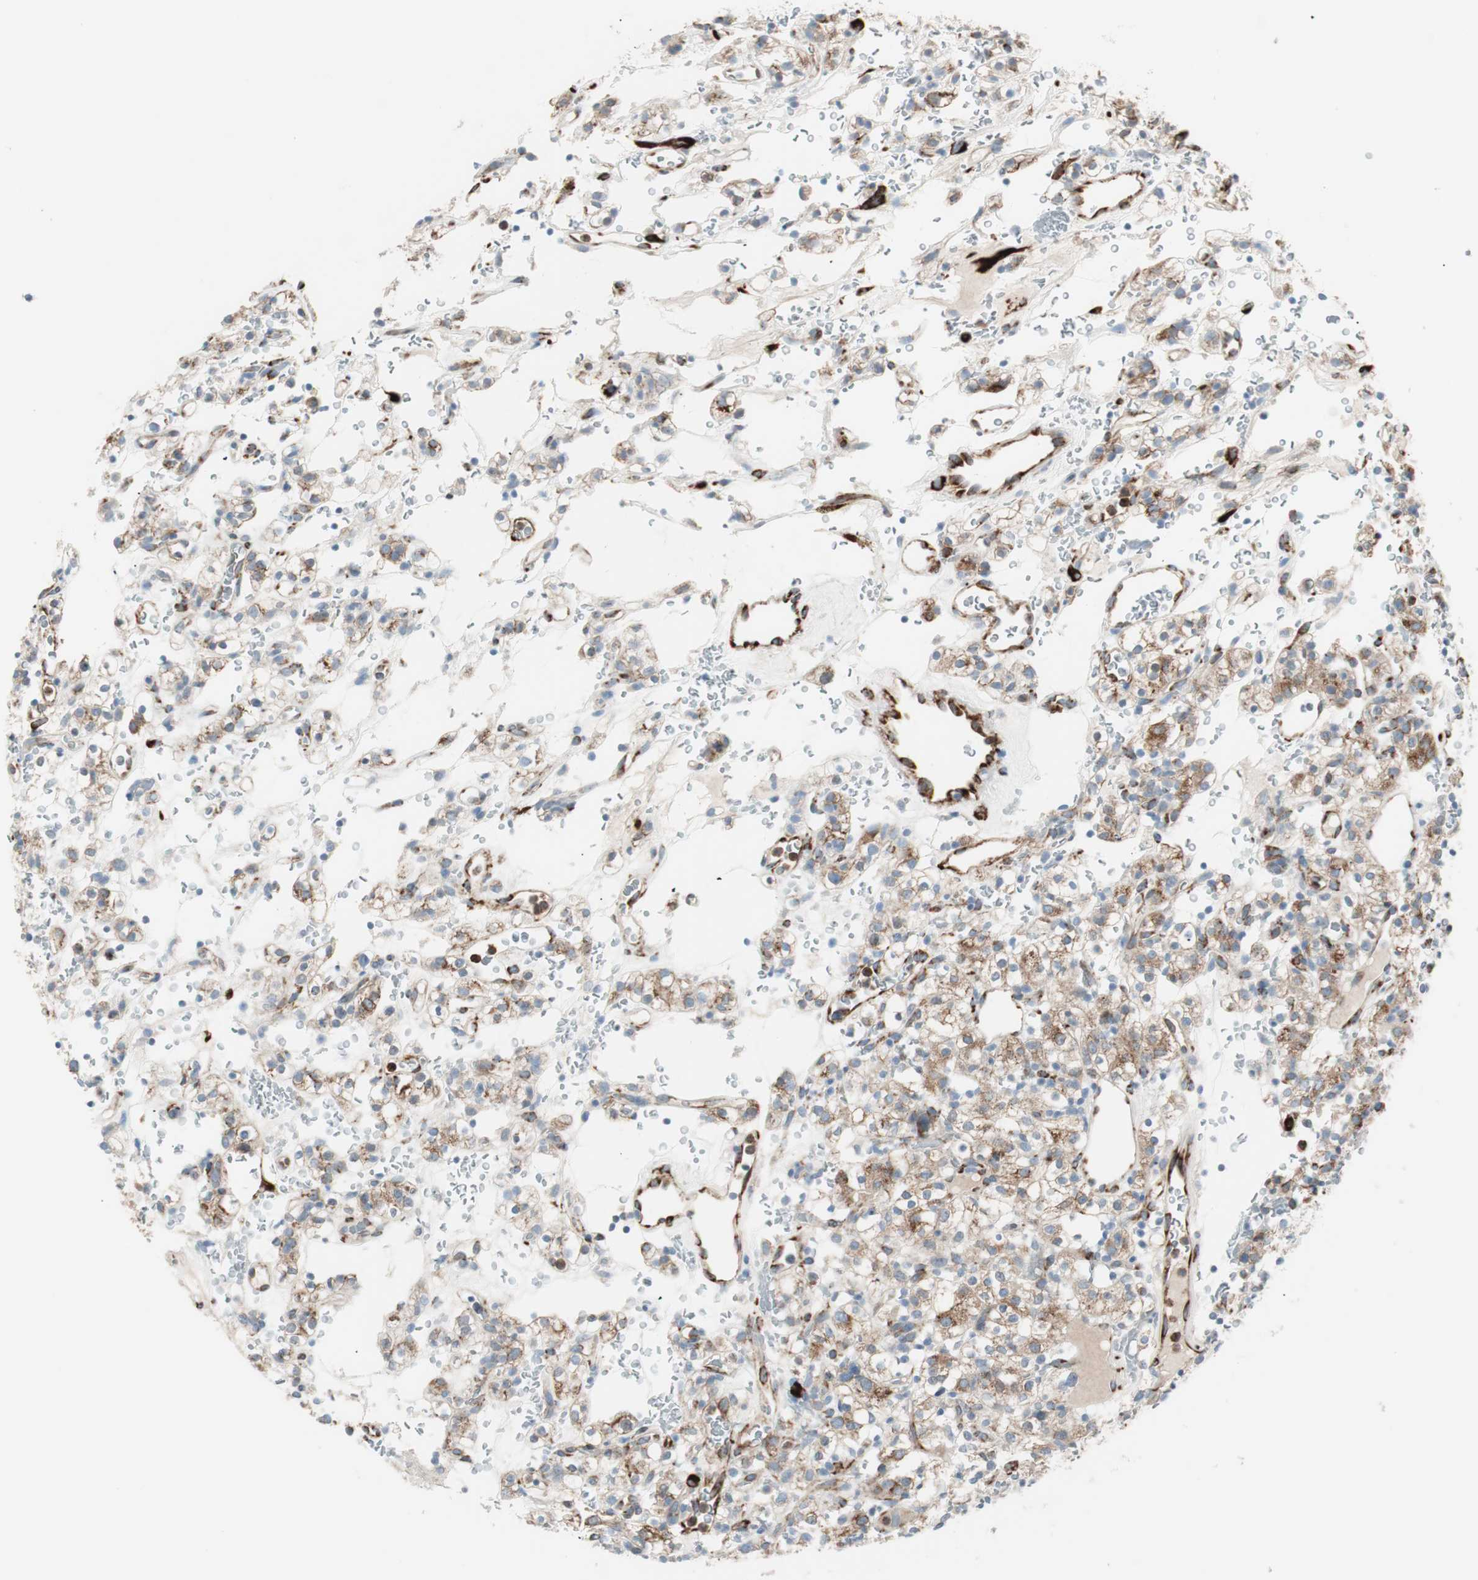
{"staining": {"intensity": "moderate", "quantity": ">75%", "location": "cytoplasmic/membranous"}, "tissue": "renal cancer", "cell_type": "Tumor cells", "image_type": "cancer", "snomed": [{"axis": "morphology", "description": "Normal tissue, NOS"}, {"axis": "morphology", "description": "Adenocarcinoma, NOS"}, {"axis": "topography", "description": "Kidney"}], "caption": "IHC image of neoplastic tissue: human renal adenocarcinoma stained using IHC demonstrates medium levels of moderate protein expression localized specifically in the cytoplasmic/membranous of tumor cells, appearing as a cytoplasmic/membranous brown color.", "gene": "P4HTM", "patient": {"sex": "female", "age": 72}}